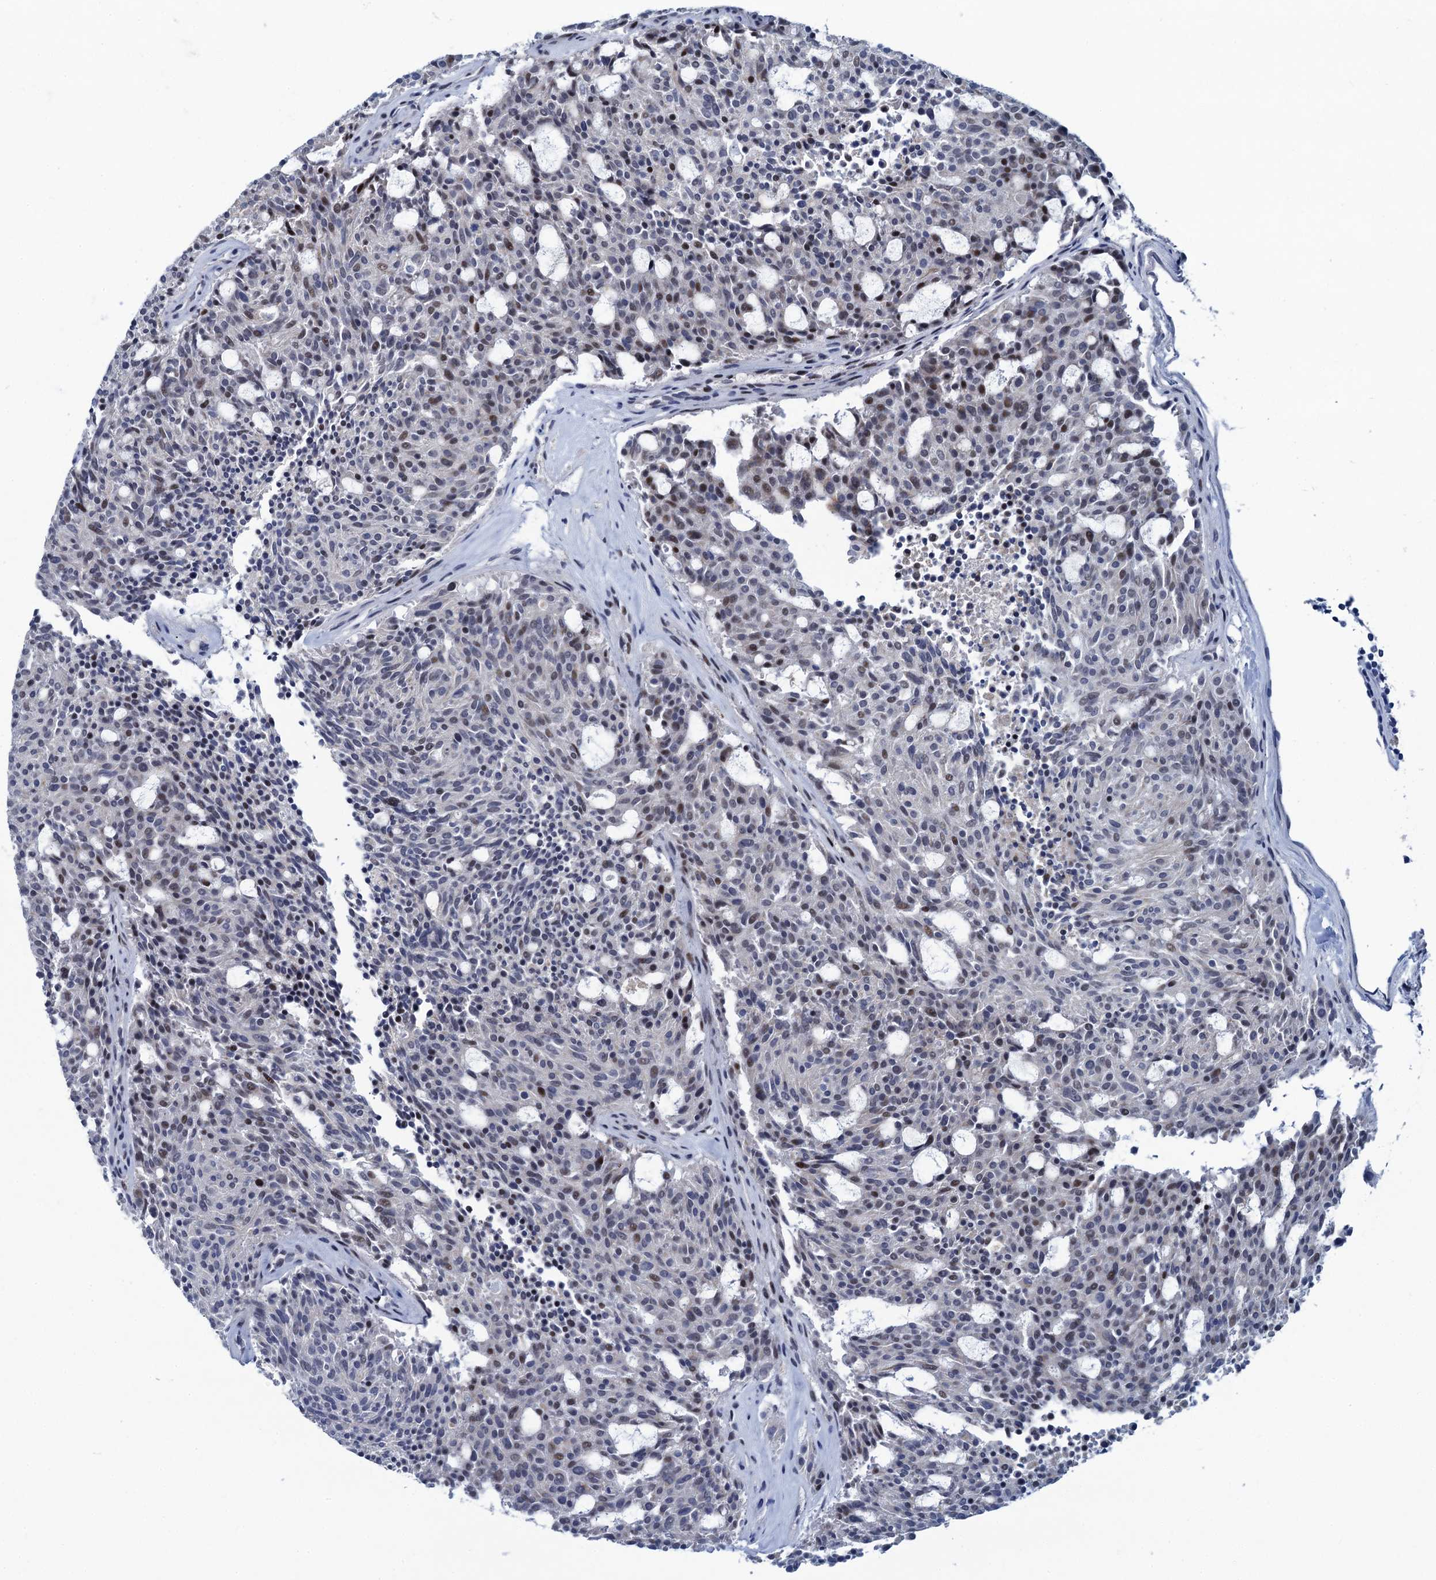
{"staining": {"intensity": "negative", "quantity": "none", "location": "none"}, "tissue": "carcinoid", "cell_type": "Tumor cells", "image_type": "cancer", "snomed": [{"axis": "morphology", "description": "Carcinoid, malignant, NOS"}, {"axis": "topography", "description": "Pancreas"}], "caption": "High magnification brightfield microscopy of carcinoid stained with DAB (3,3'-diaminobenzidine) (brown) and counterstained with hematoxylin (blue): tumor cells show no significant positivity.", "gene": "ATOSA", "patient": {"sex": "female", "age": 54}}